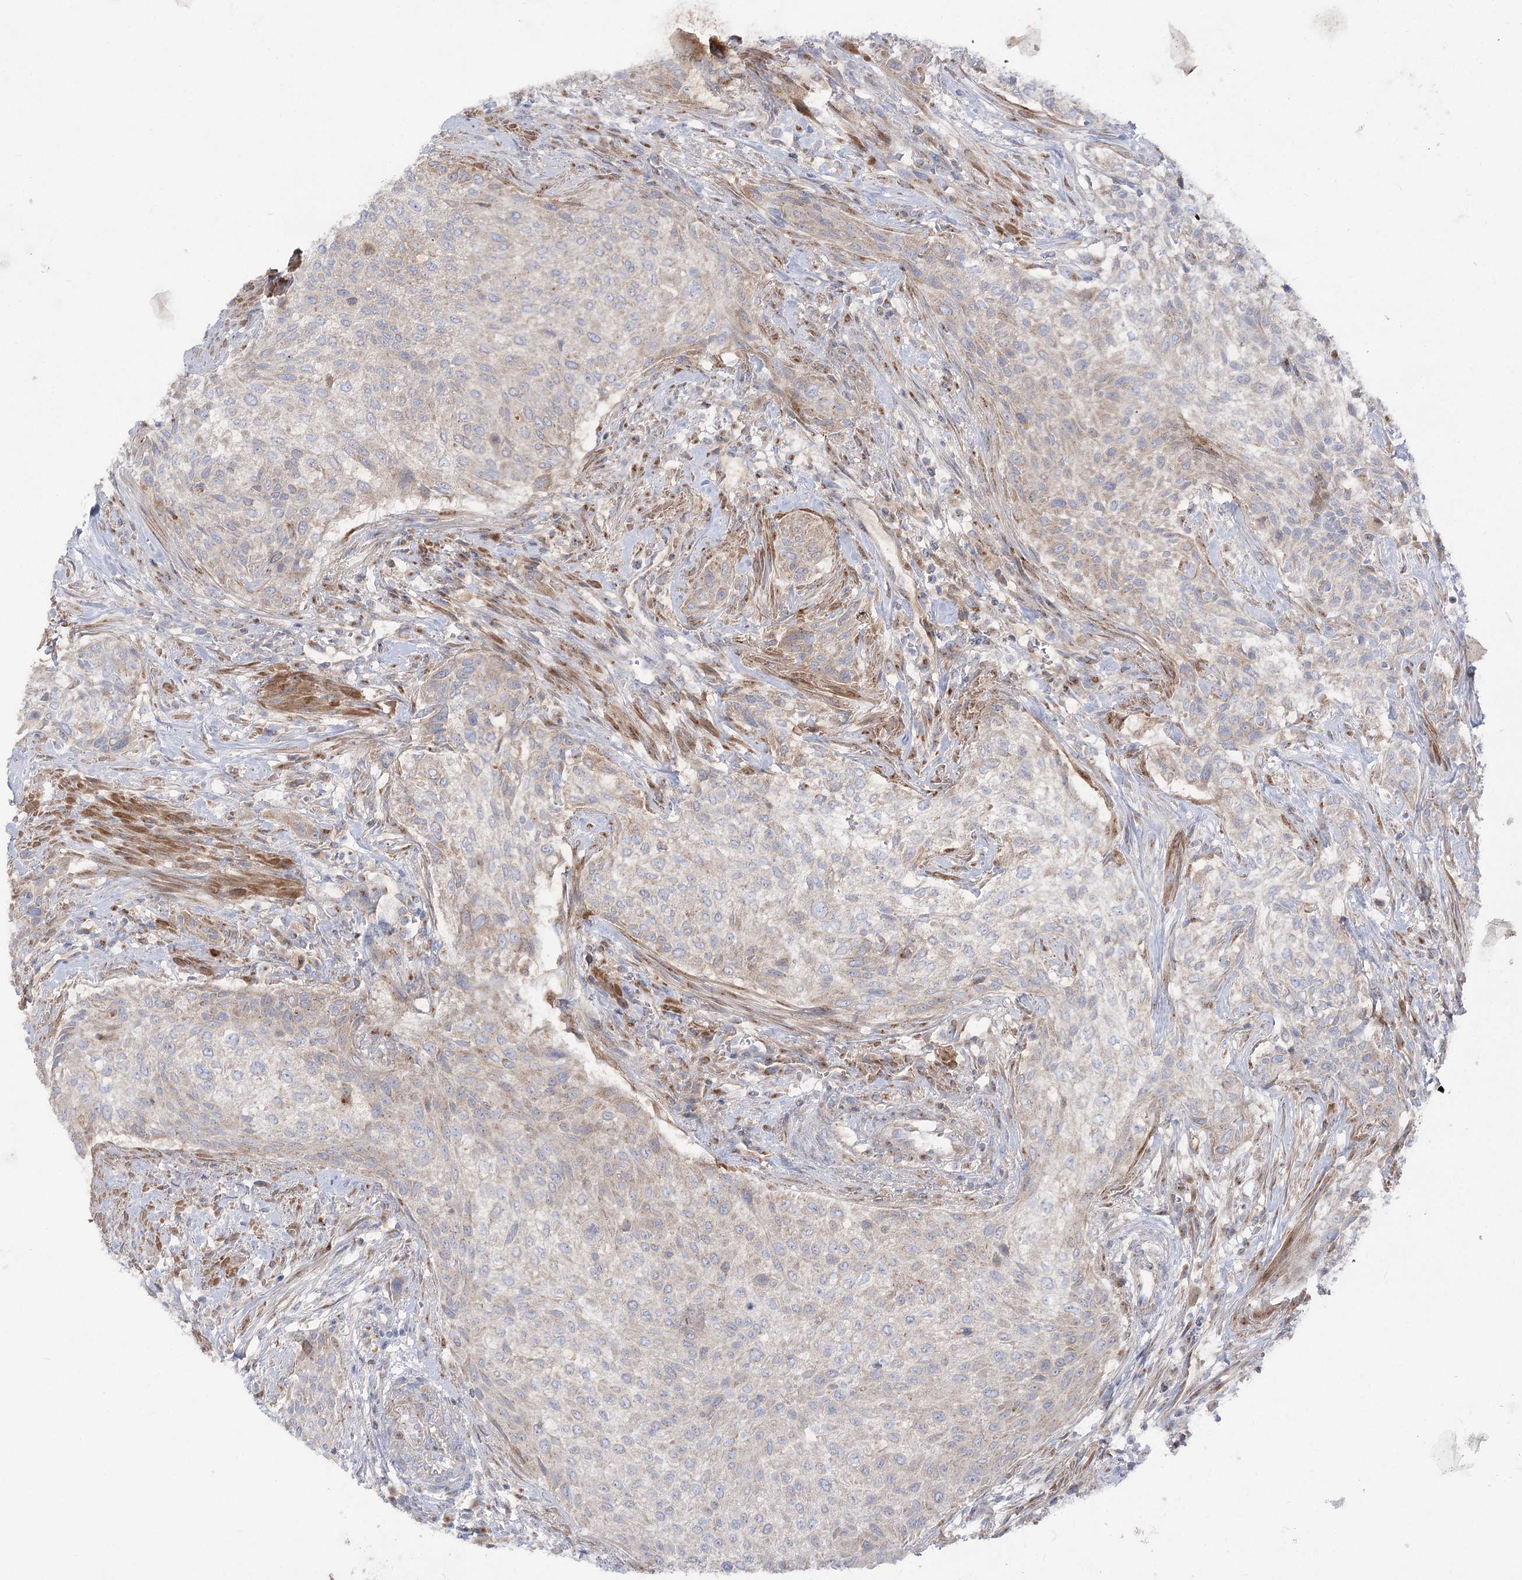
{"staining": {"intensity": "weak", "quantity": "<25%", "location": "cytoplasmic/membranous"}, "tissue": "urothelial cancer", "cell_type": "Tumor cells", "image_type": "cancer", "snomed": [{"axis": "morphology", "description": "Normal tissue, NOS"}, {"axis": "morphology", "description": "Urothelial carcinoma, NOS"}, {"axis": "topography", "description": "Urinary bladder"}, {"axis": "topography", "description": "Peripheral nerve tissue"}], "caption": "The photomicrograph demonstrates no significant expression in tumor cells of transitional cell carcinoma.", "gene": "GBF1", "patient": {"sex": "male", "age": 35}}